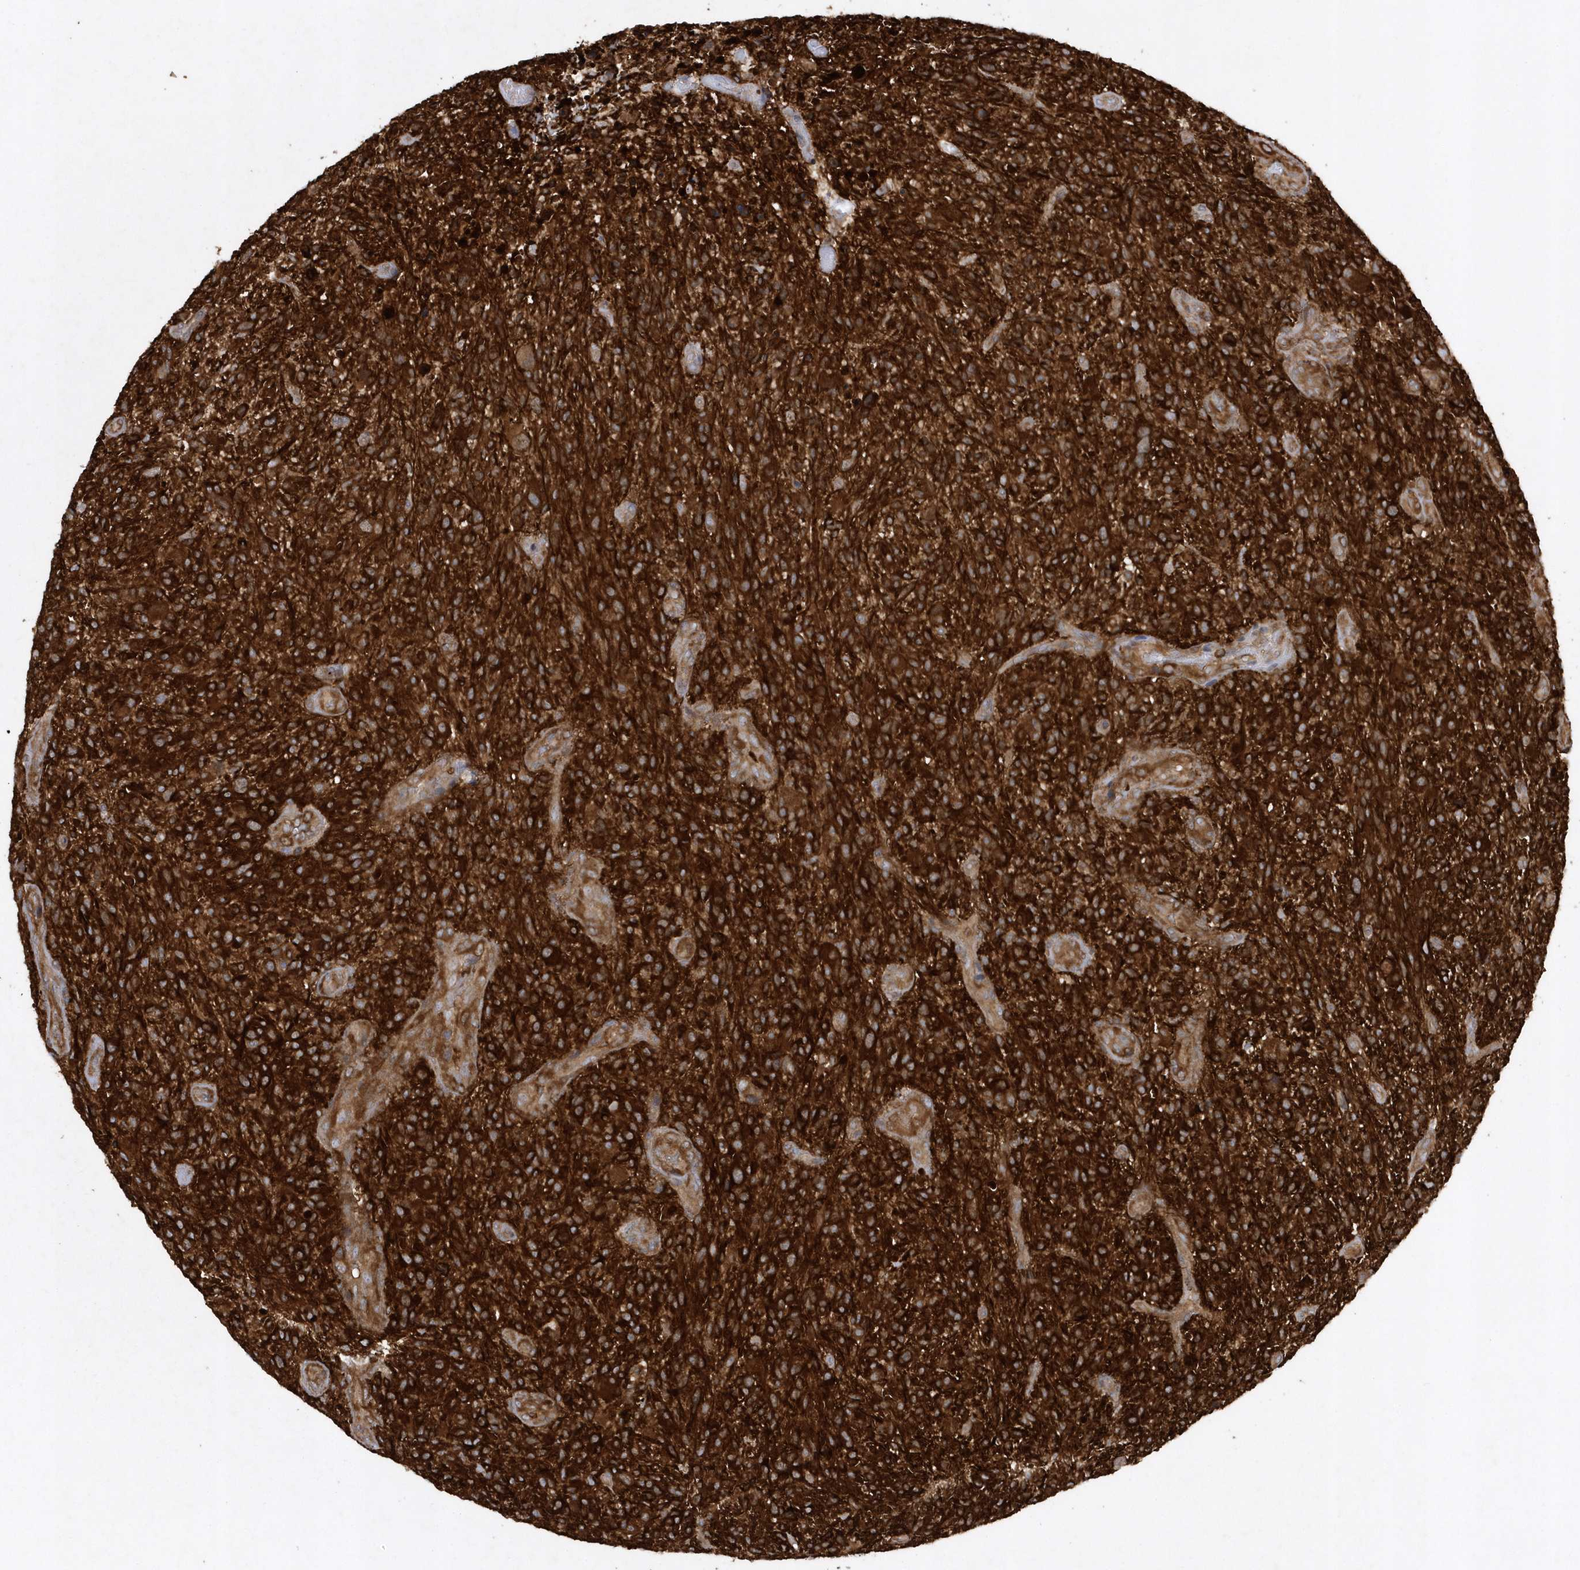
{"staining": {"intensity": "strong", "quantity": ">75%", "location": "cytoplasmic/membranous"}, "tissue": "glioma", "cell_type": "Tumor cells", "image_type": "cancer", "snomed": [{"axis": "morphology", "description": "Glioma, malignant, High grade"}, {"axis": "topography", "description": "Brain"}], "caption": "High-magnification brightfield microscopy of malignant high-grade glioma stained with DAB (3,3'-diaminobenzidine) (brown) and counterstained with hematoxylin (blue). tumor cells exhibit strong cytoplasmic/membranous positivity is appreciated in about>75% of cells.", "gene": "PAICS", "patient": {"sex": "male", "age": 47}}